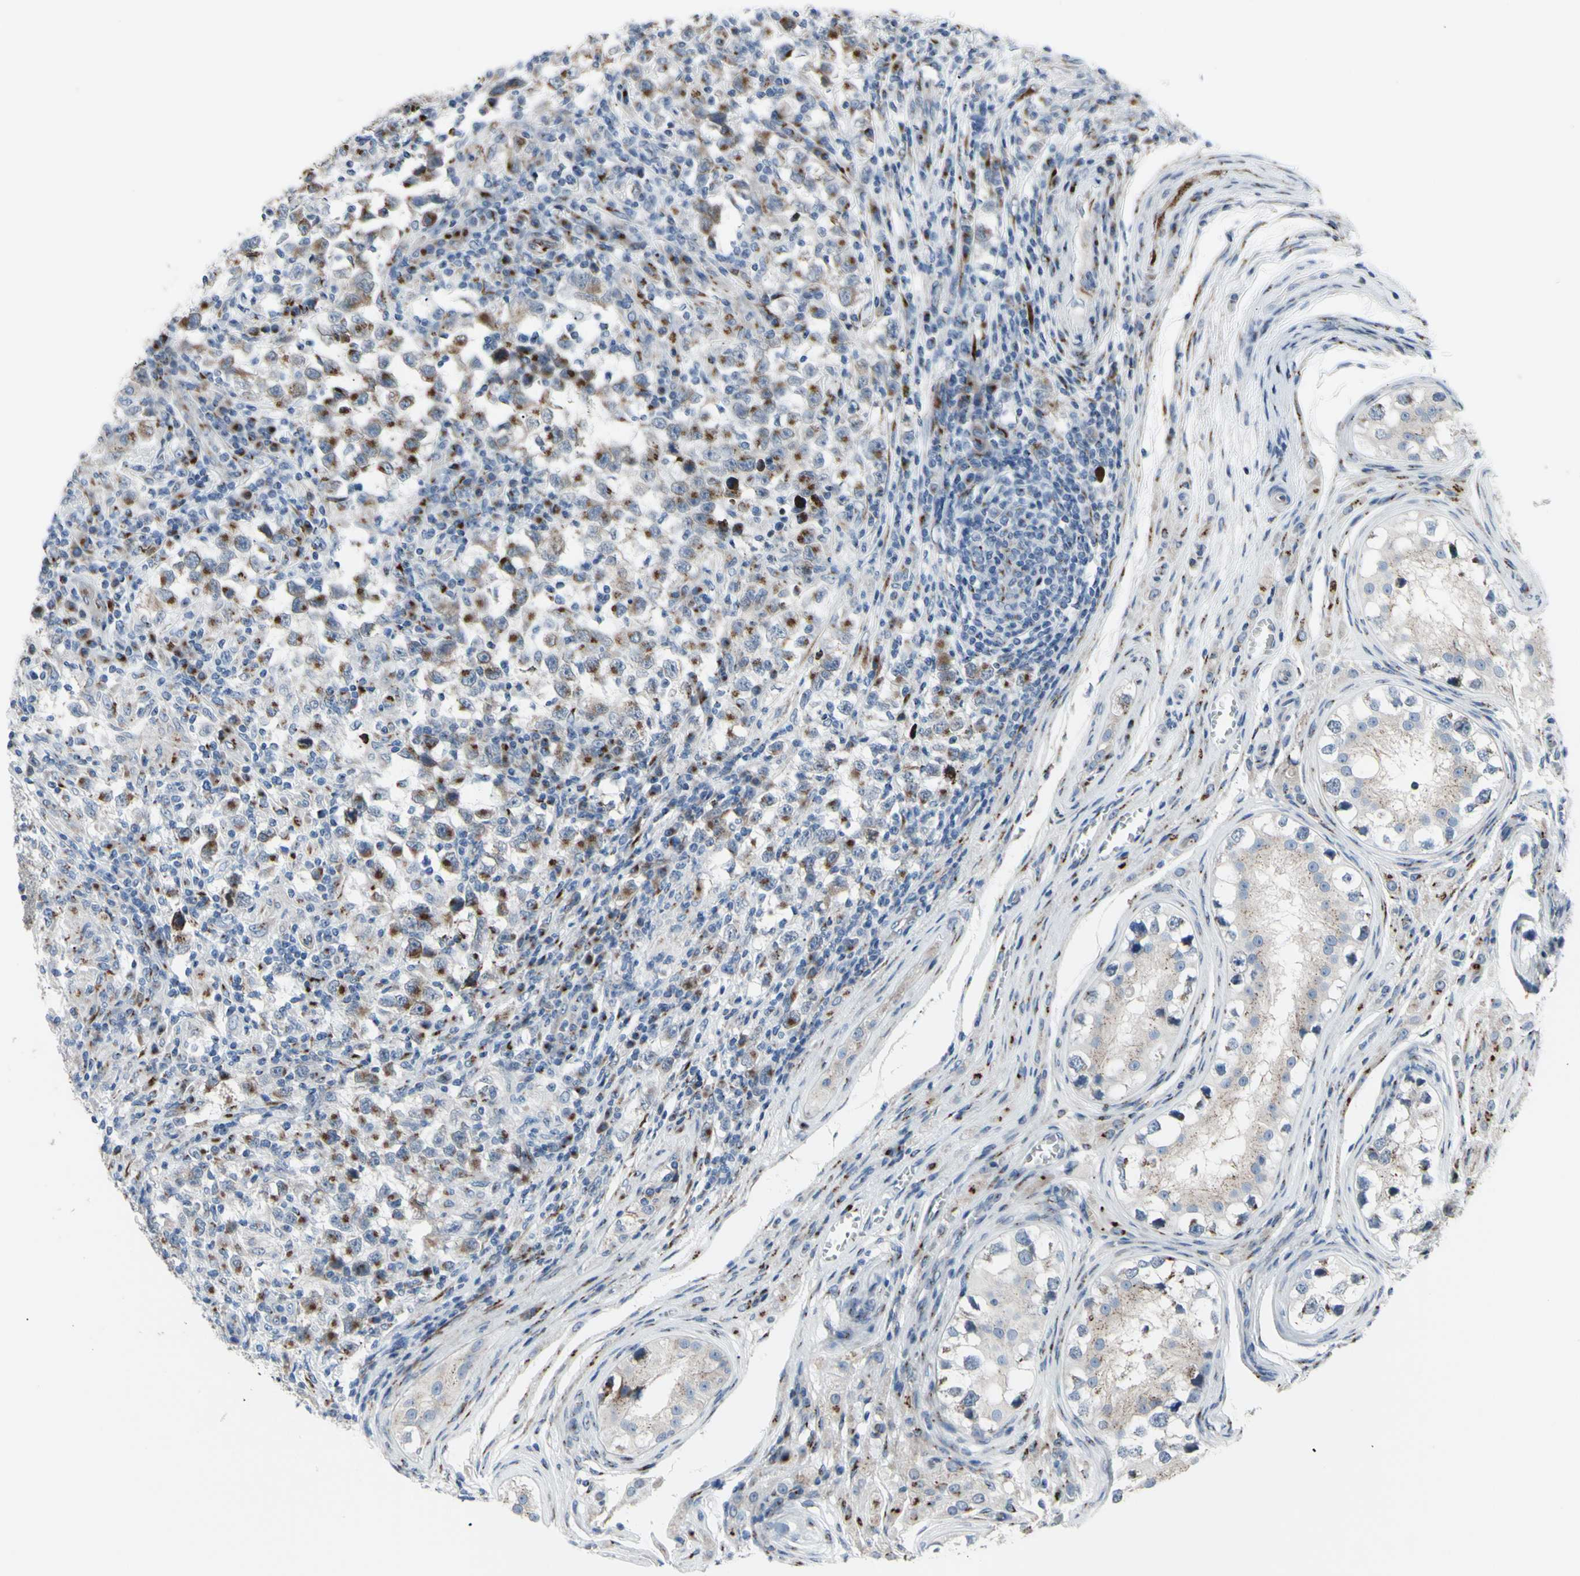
{"staining": {"intensity": "strong", "quantity": ">75%", "location": "cytoplasmic/membranous"}, "tissue": "testis cancer", "cell_type": "Tumor cells", "image_type": "cancer", "snomed": [{"axis": "morphology", "description": "Carcinoma, Embryonal, NOS"}, {"axis": "topography", "description": "Testis"}], "caption": "A high-resolution histopathology image shows immunohistochemistry staining of testis cancer (embryonal carcinoma), which displays strong cytoplasmic/membranous staining in approximately >75% of tumor cells.", "gene": "GLG1", "patient": {"sex": "male", "age": 21}}